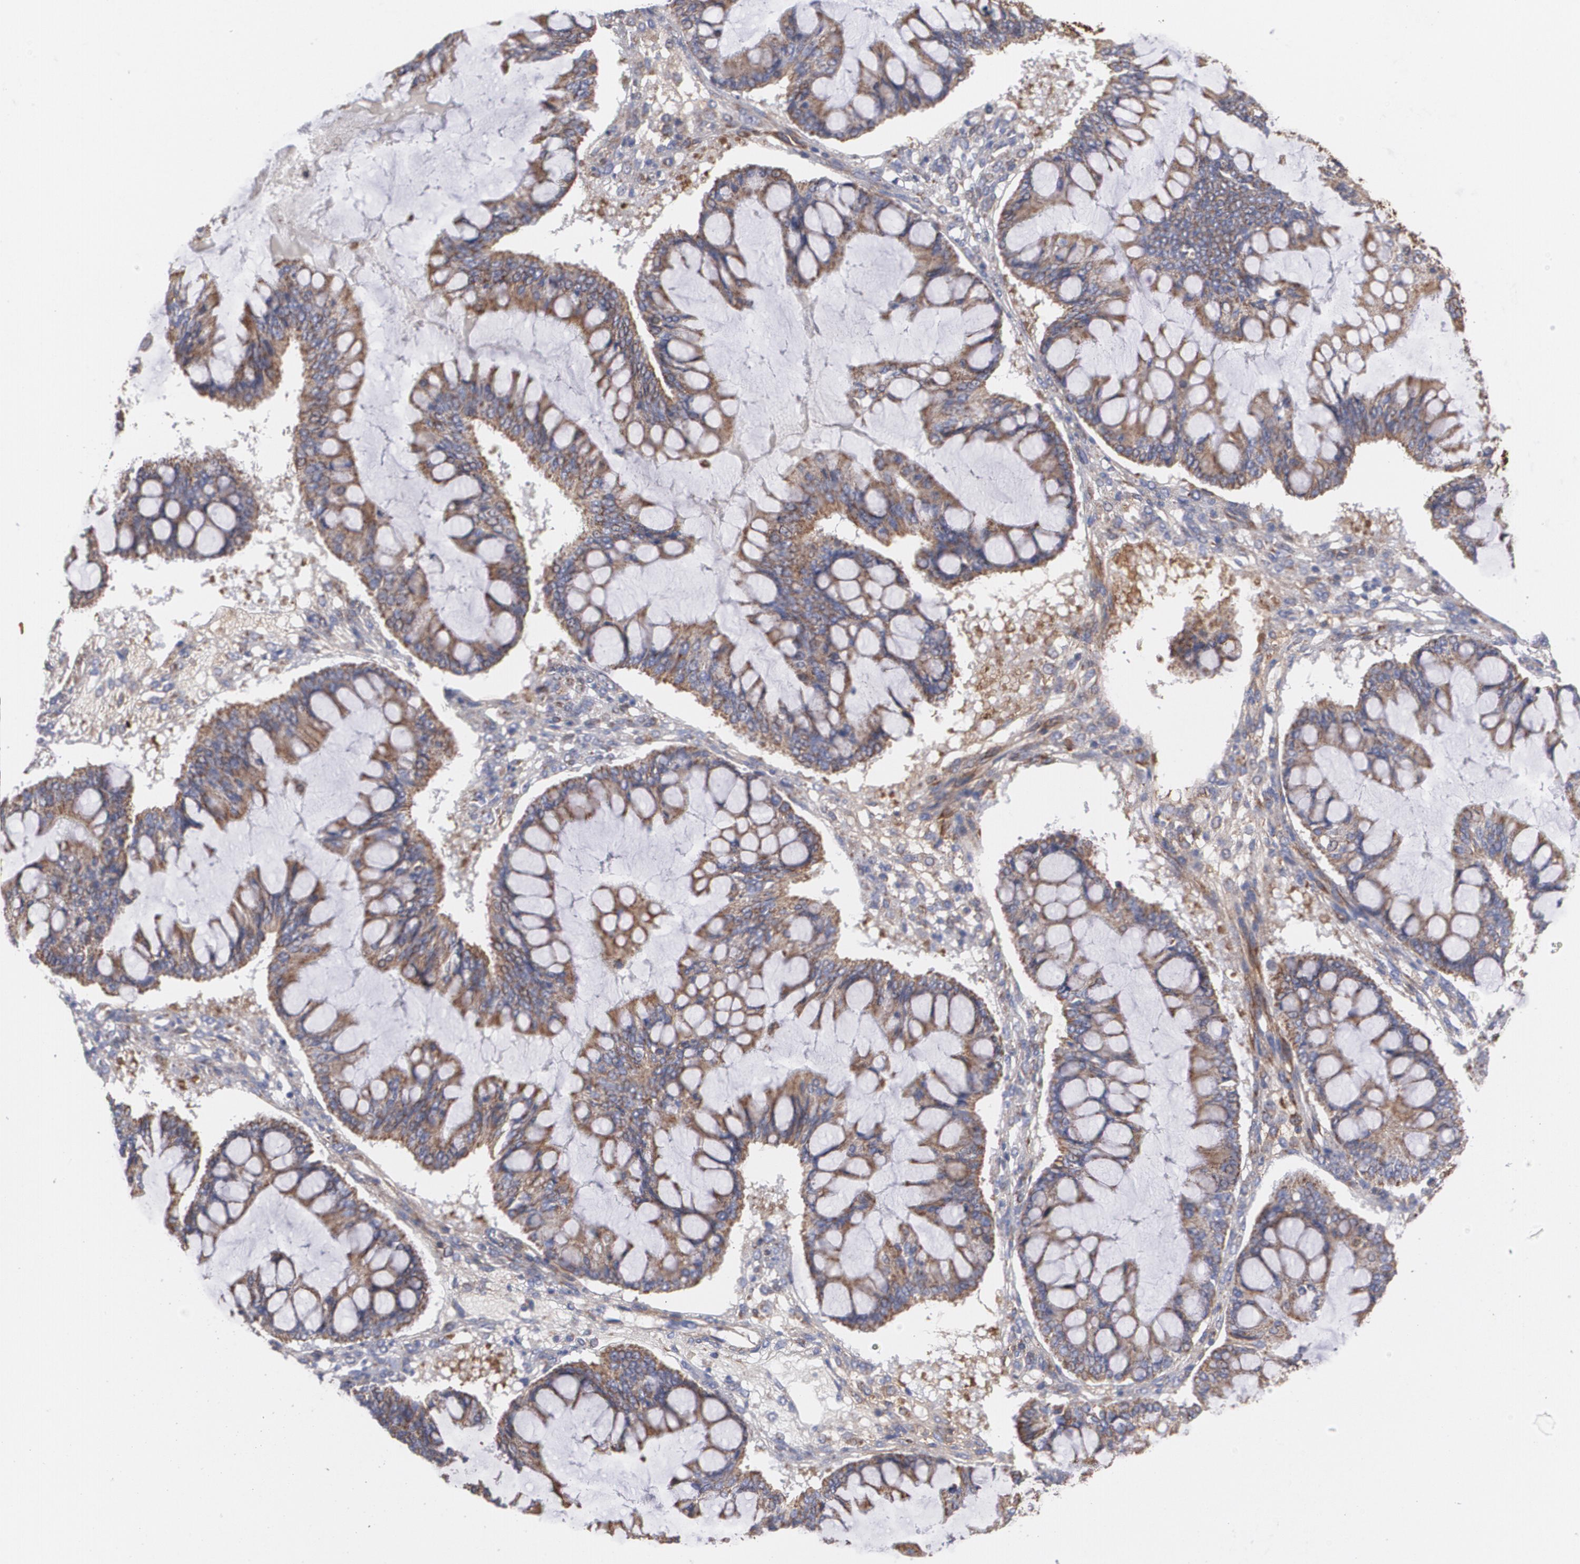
{"staining": {"intensity": "moderate", "quantity": ">75%", "location": "cytoplasmic/membranous"}, "tissue": "ovarian cancer", "cell_type": "Tumor cells", "image_type": "cancer", "snomed": [{"axis": "morphology", "description": "Cystadenocarcinoma, mucinous, NOS"}, {"axis": "topography", "description": "Ovary"}], "caption": "Immunohistochemistry (IHC) image of human ovarian cancer (mucinous cystadenocarcinoma) stained for a protein (brown), which shows medium levels of moderate cytoplasmic/membranous positivity in about >75% of tumor cells.", "gene": "FBLN1", "patient": {"sex": "female", "age": 73}}